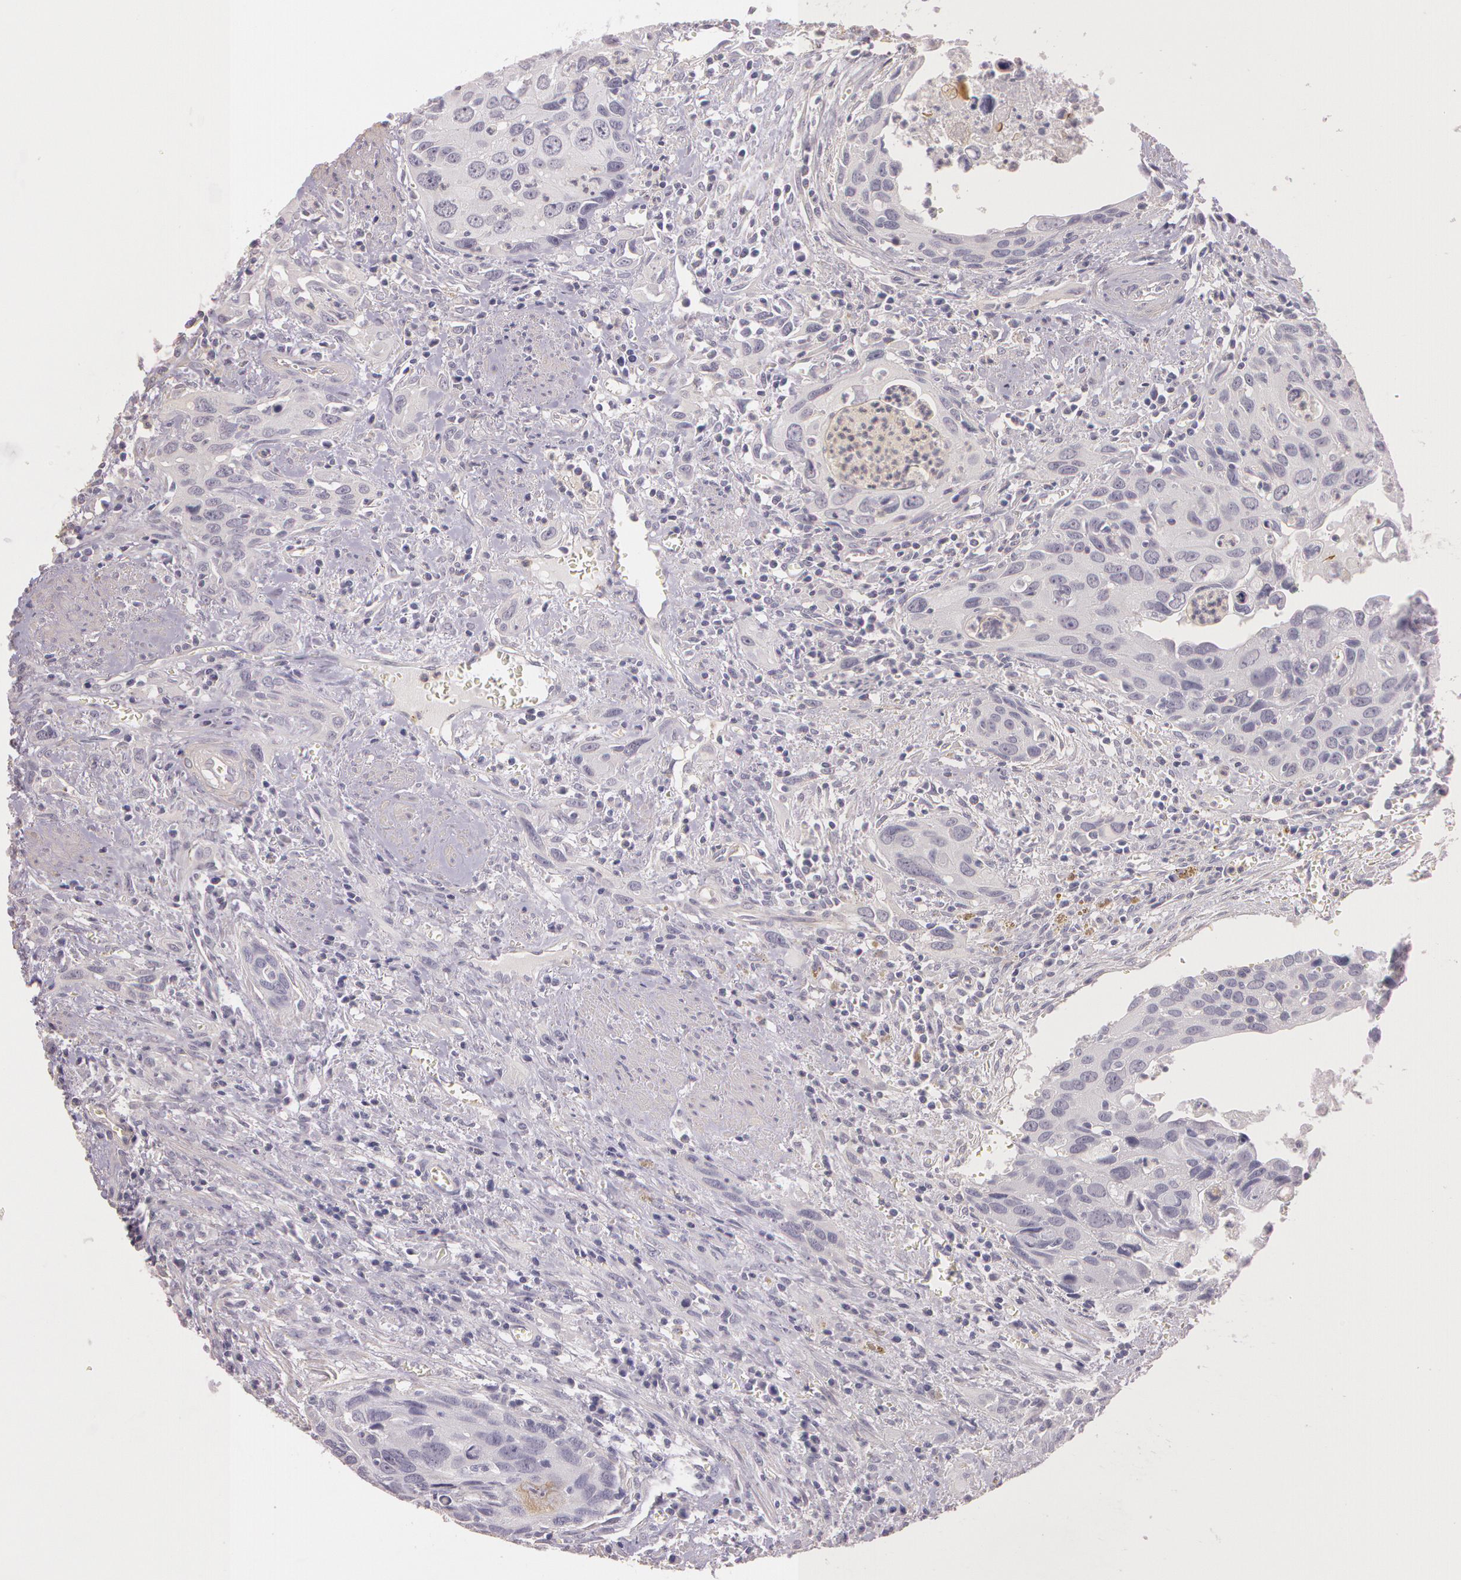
{"staining": {"intensity": "negative", "quantity": "none", "location": "none"}, "tissue": "urothelial cancer", "cell_type": "Tumor cells", "image_type": "cancer", "snomed": [{"axis": "morphology", "description": "Urothelial carcinoma, High grade"}, {"axis": "topography", "description": "Urinary bladder"}], "caption": "This is an immunohistochemistry image of high-grade urothelial carcinoma. There is no staining in tumor cells.", "gene": "G2E3", "patient": {"sex": "male", "age": 71}}